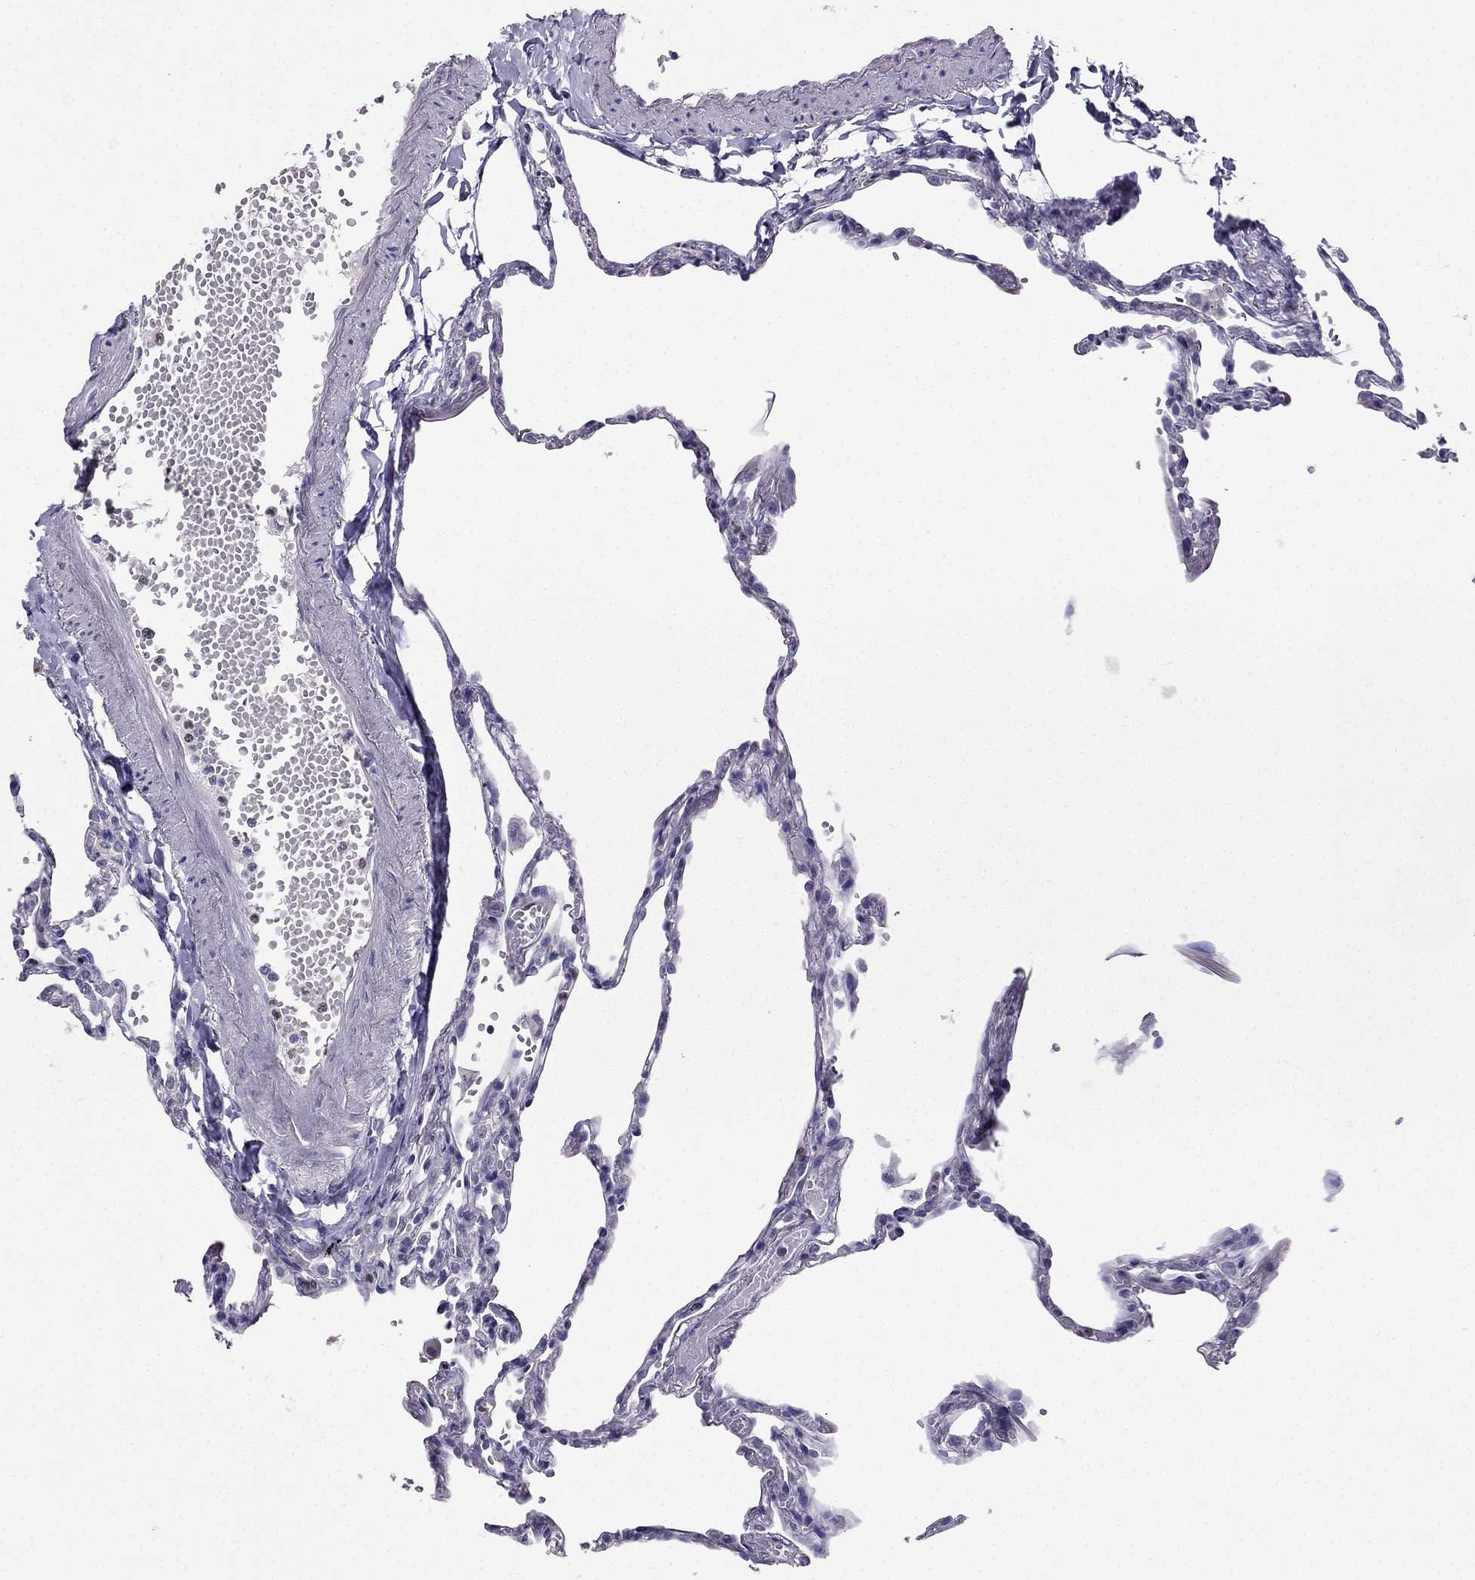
{"staining": {"intensity": "negative", "quantity": "none", "location": "none"}, "tissue": "lung", "cell_type": "Alveolar cells", "image_type": "normal", "snomed": [{"axis": "morphology", "description": "Normal tissue, NOS"}, {"axis": "topography", "description": "Lung"}], "caption": "A high-resolution histopathology image shows immunohistochemistry (IHC) staining of normal lung, which demonstrates no significant positivity in alveolar cells. Brightfield microscopy of IHC stained with DAB (3,3'-diaminobenzidine) (brown) and hematoxylin (blue), captured at high magnification.", "gene": "ARID3A", "patient": {"sex": "male", "age": 78}}